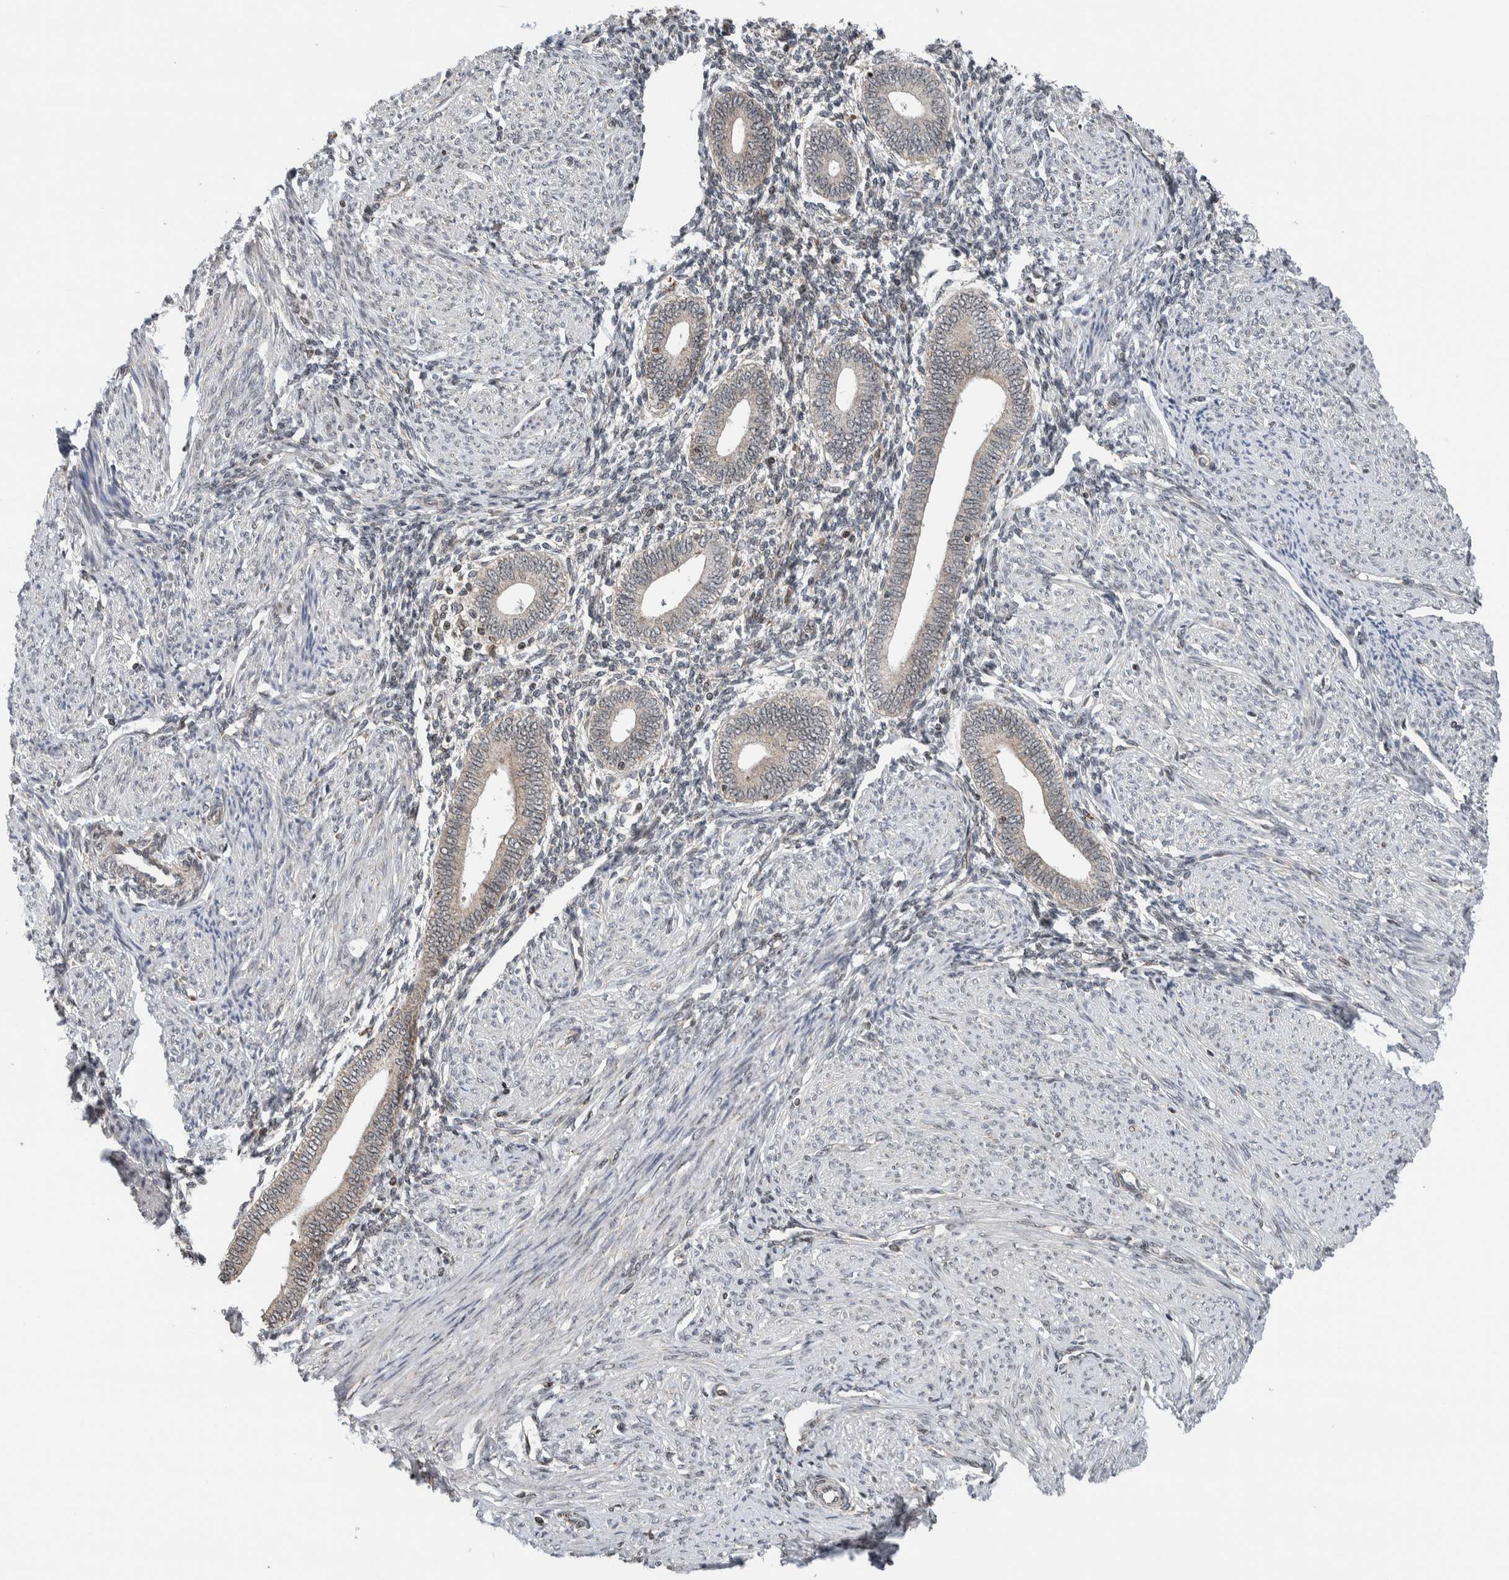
{"staining": {"intensity": "moderate", "quantity": "25%-75%", "location": "nuclear"}, "tissue": "endometrium", "cell_type": "Cells in endometrial stroma", "image_type": "normal", "snomed": [{"axis": "morphology", "description": "Normal tissue, NOS"}, {"axis": "topography", "description": "Endometrium"}], "caption": "Immunohistochemistry (DAB (3,3'-diaminobenzidine)) staining of normal endometrium shows moderate nuclear protein positivity in about 25%-75% of cells in endometrial stroma. (IHC, brightfield microscopy, high magnification).", "gene": "NPLOC4", "patient": {"sex": "female", "age": 42}}